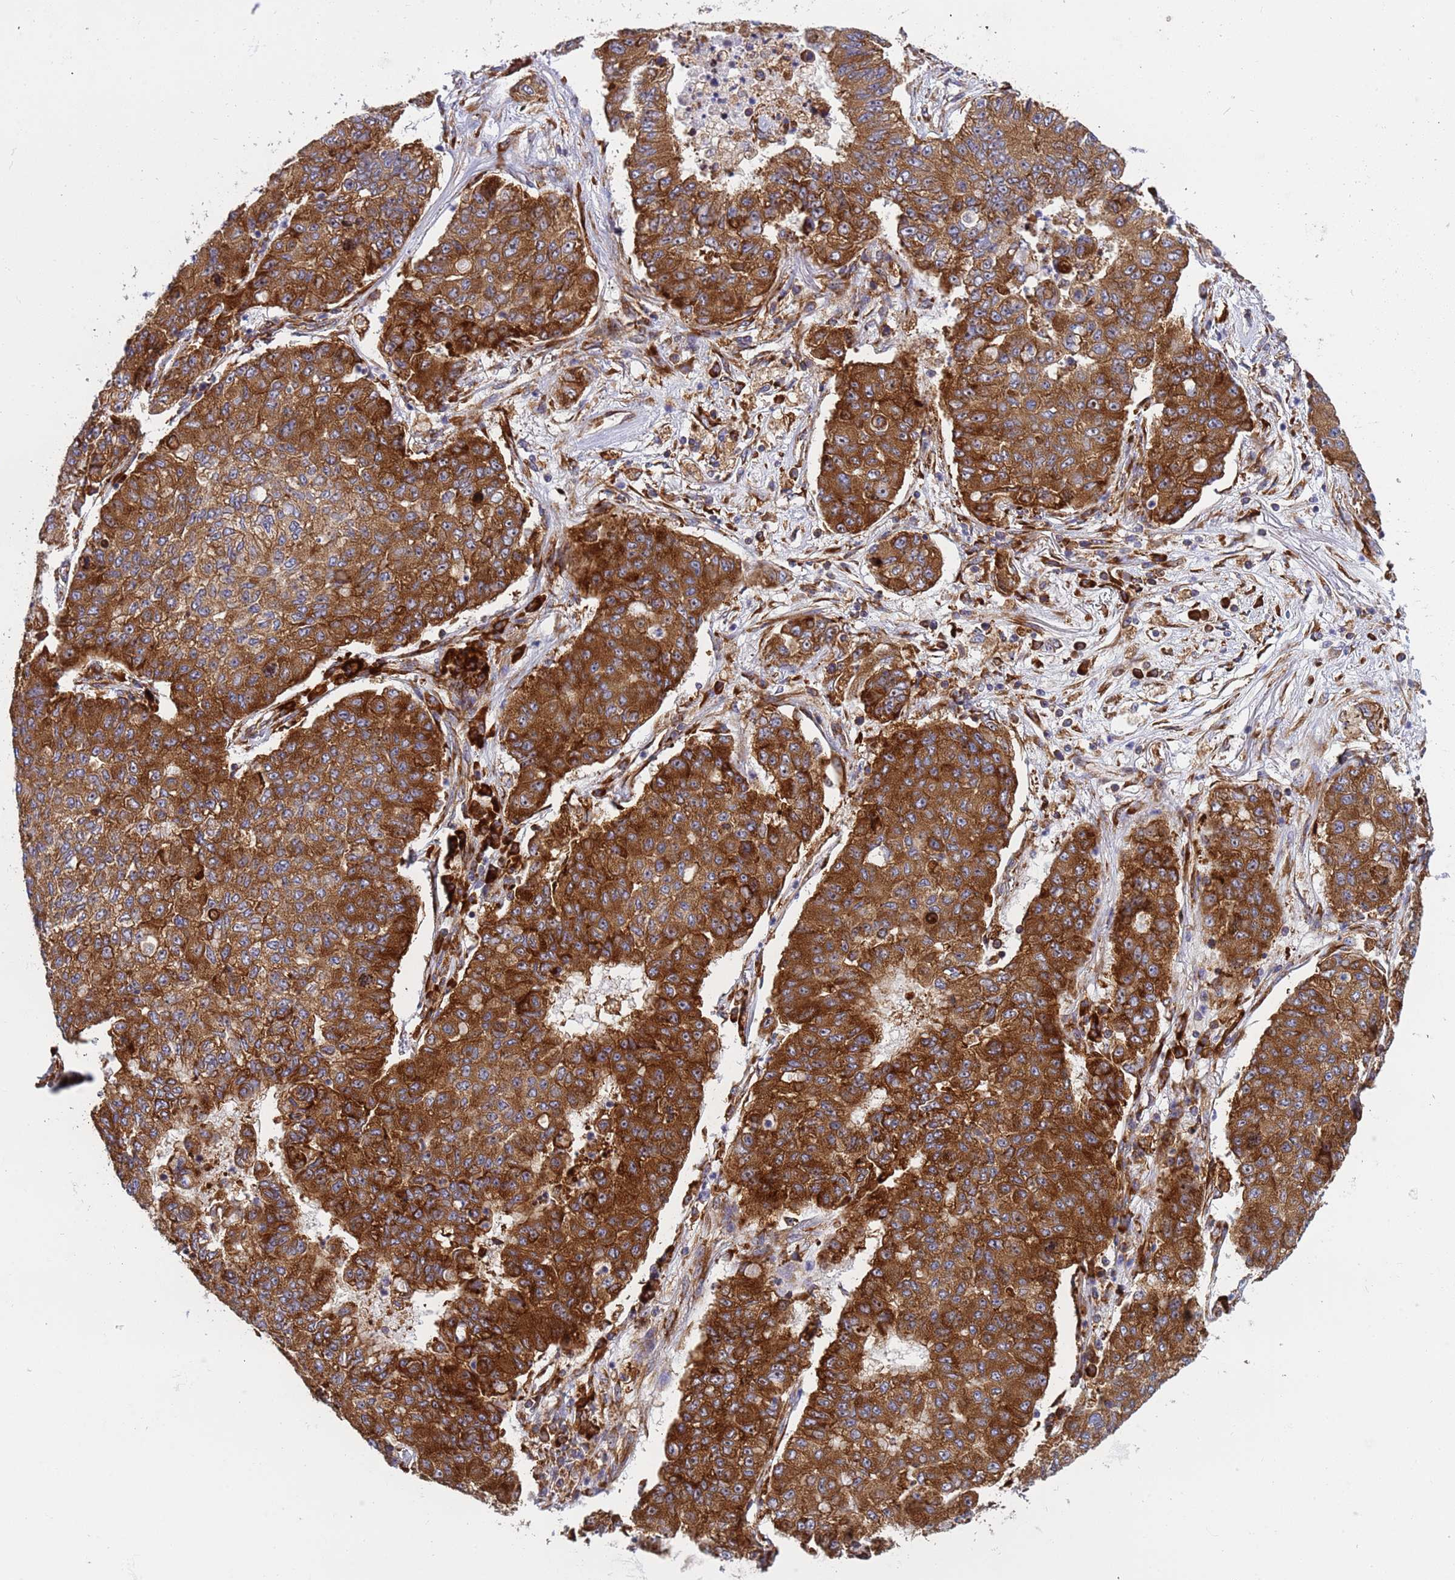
{"staining": {"intensity": "strong", "quantity": ">75%", "location": "cytoplasmic/membranous"}, "tissue": "lung cancer", "cell_type": "Tumor cells", "image_type": "cancer", "snomed": [{"axis": "morphology", "description": "Squamous cell carcinoma, NOS"}, {"axis": "topography", "description": "Lung"}], "caption": "Protein expression analysis of human lung cancer (squamous cell carcinoma) reveals strong cytoplasmic/membranous expression in about >75% of tumor cells. (Brightfield microscopy of DAB IHC at high magnification).", "gene": "RPL36", "patient": {"sex": "male", "age": 74}}